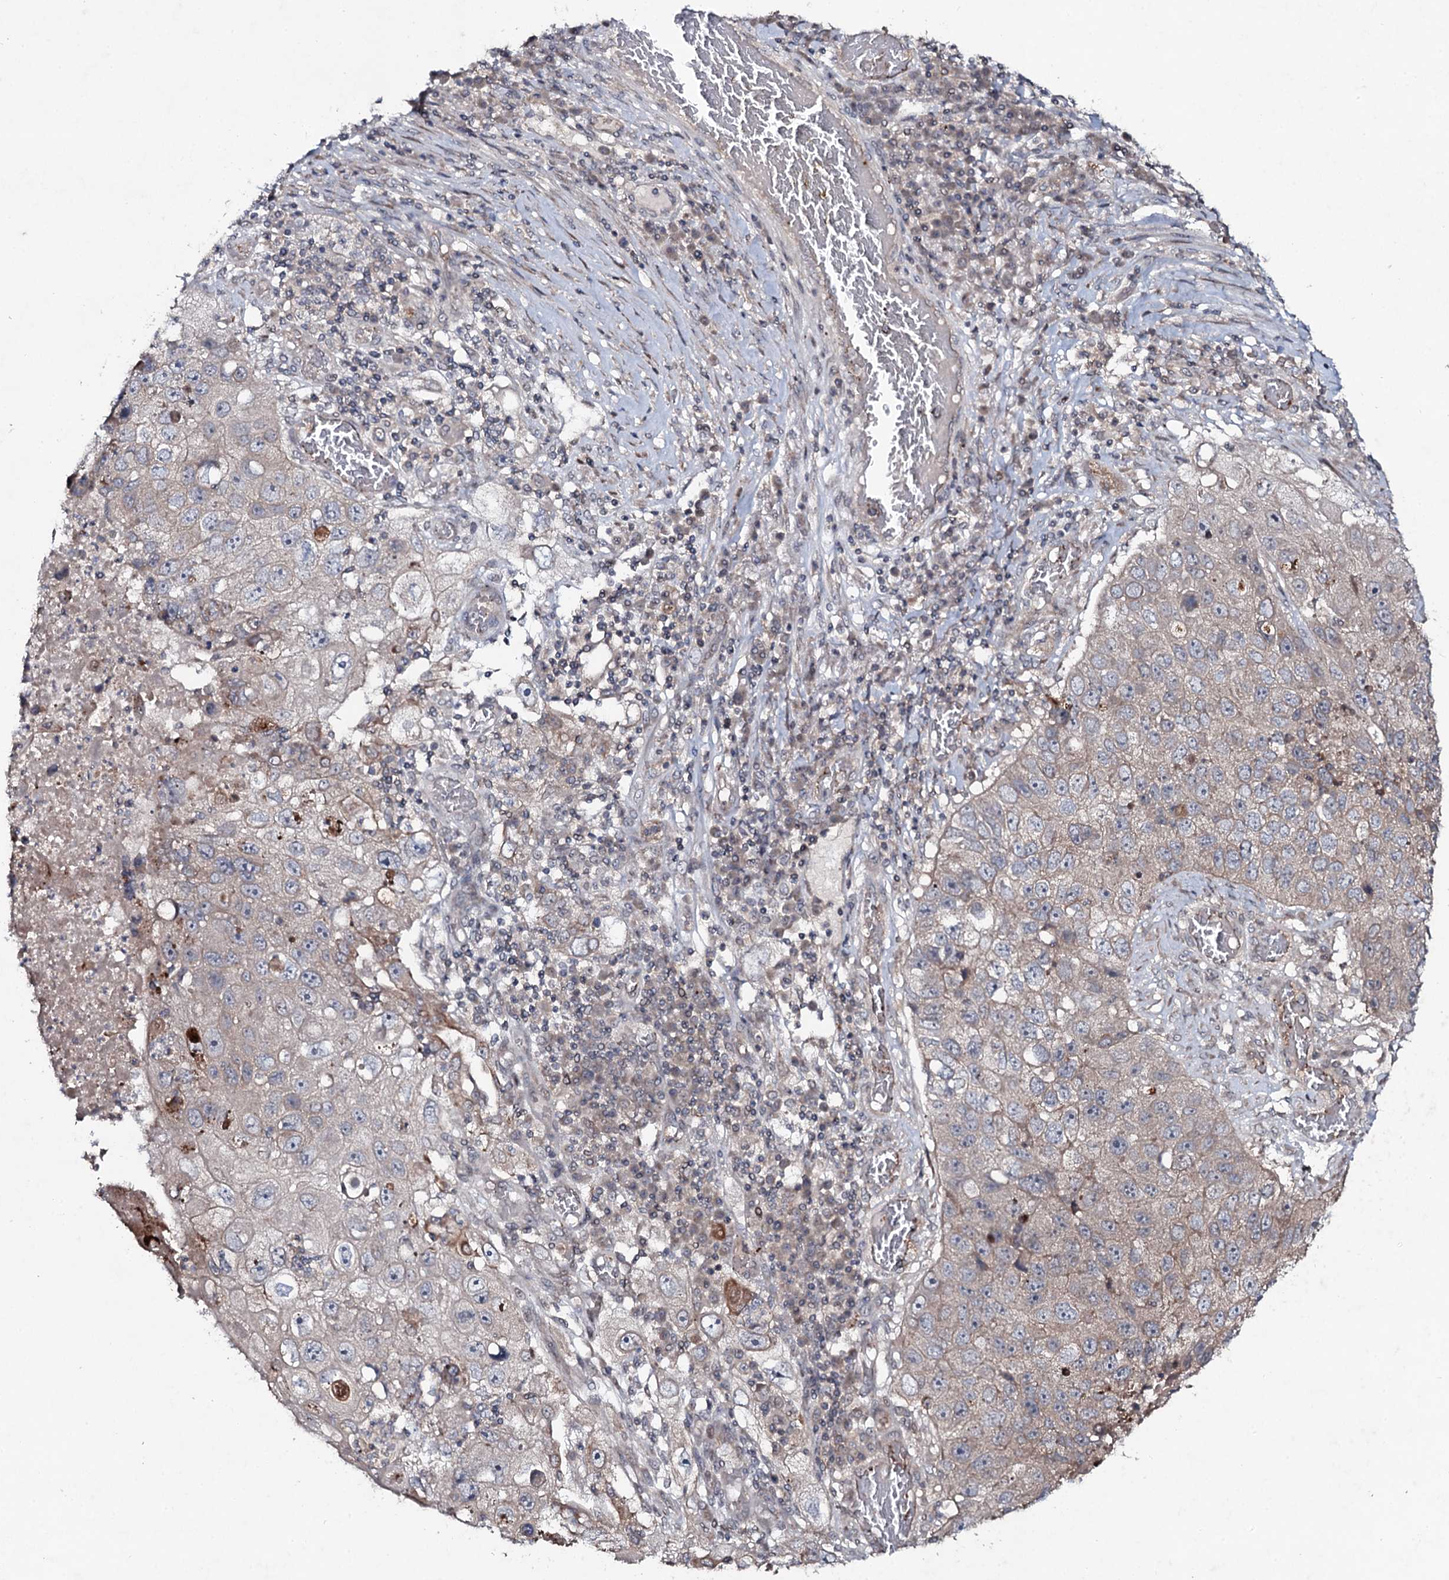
{"staining": {"intensity": "weak", "quantity": "<25%", "location": "cytoplasmic/membranous"}, "tissue": "lung cancer", "cell_type": "Tumor cells", "image_type": "cancer", "snomed": [{"axis": "morphology", "description": "Squamous cell carcinoma, NOS"}, {"axis": "topography", "description": "Lung"}], "caption": "IHC micrograph of human lung squamous cell carcinoma stained for a protein (brown), which reveals no positivity in tumor cells.", "gene": "SNAP23", "patient": {"sex": "male", "age": 61}}